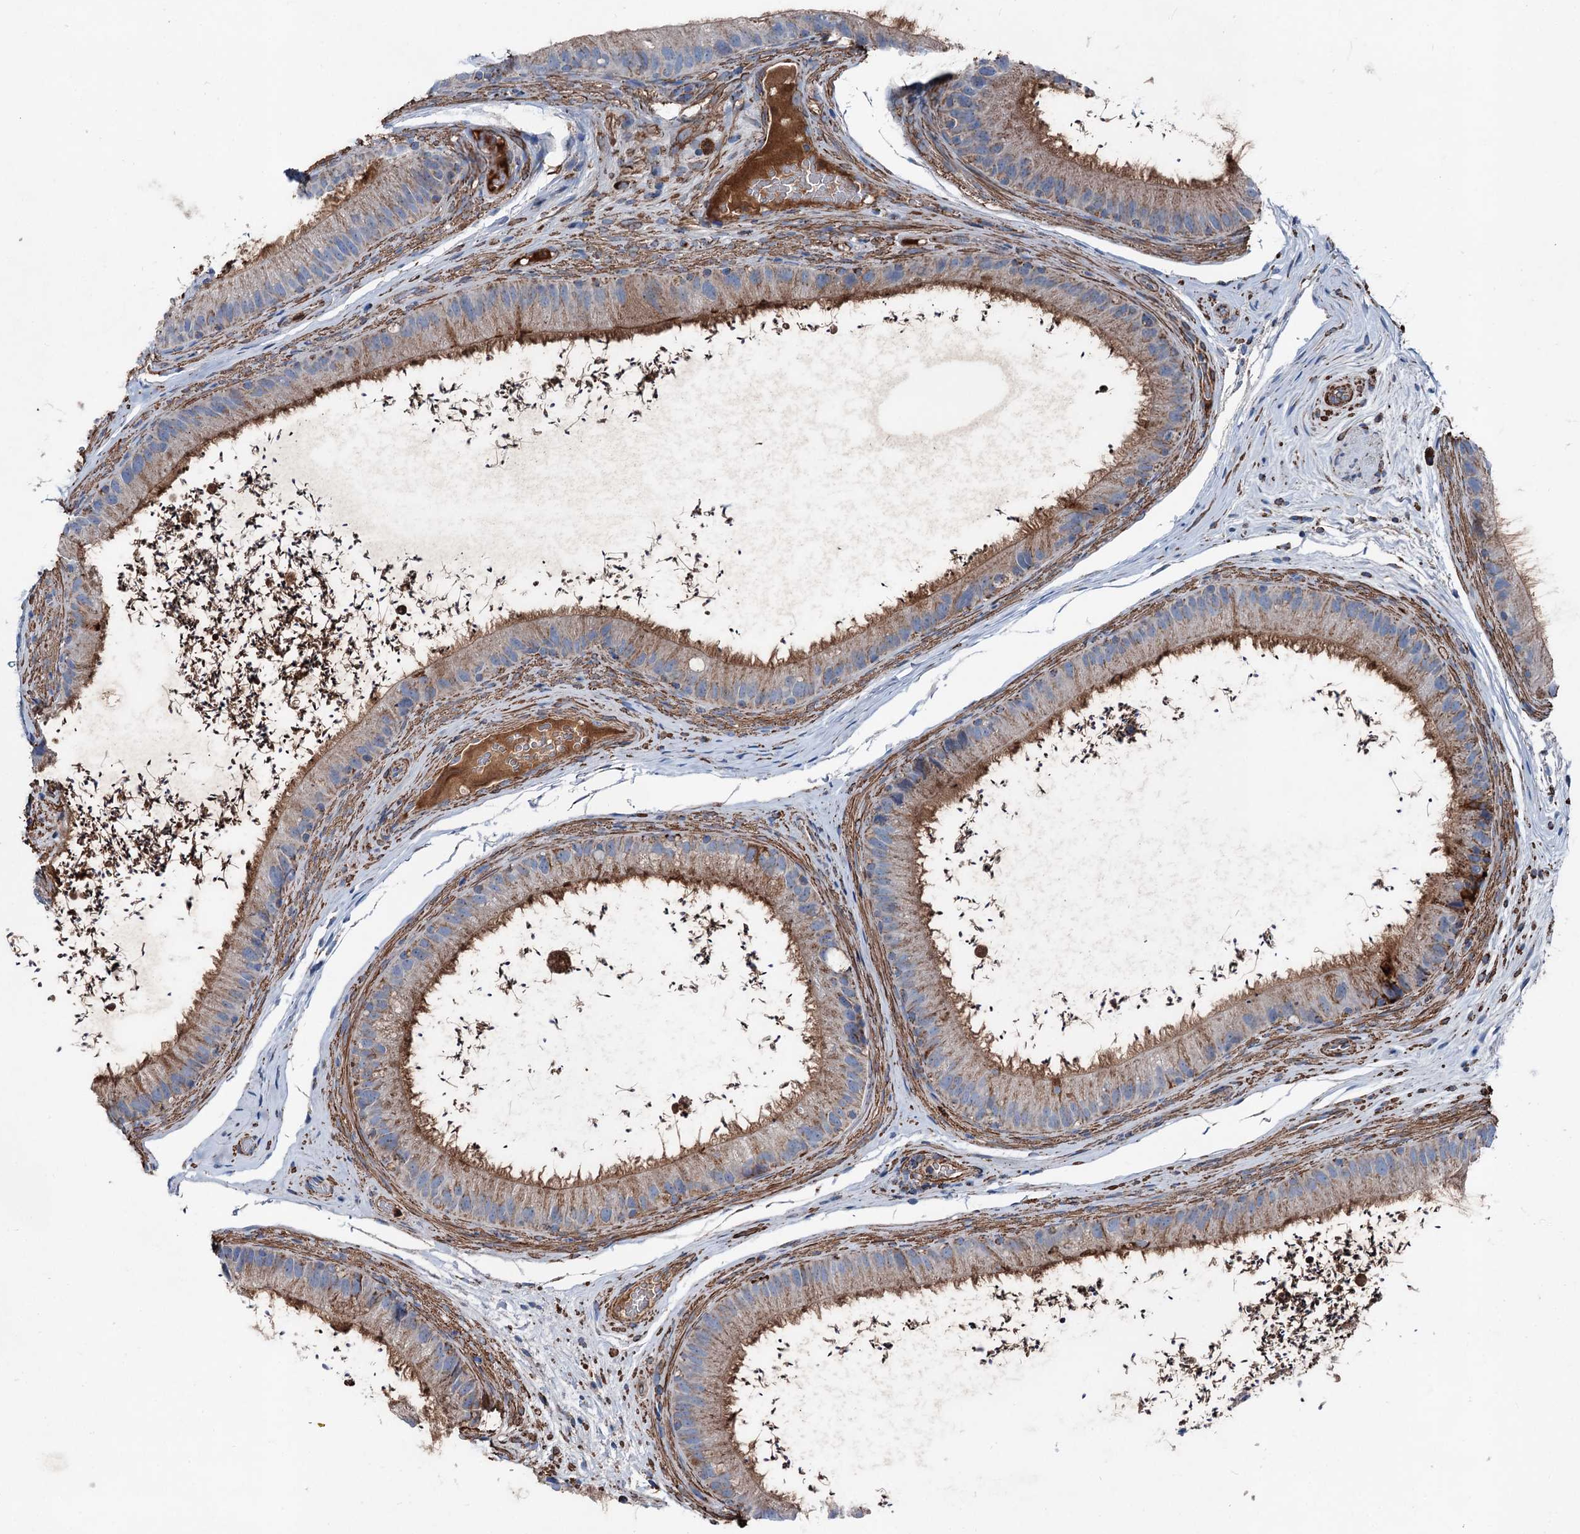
{"staining": {"intensity": "moderate", "quantity": "<25%", "location": "cytoplasmic/membranous"}, "tissue": "epididymis", "cell_type": "Glandular cells", "image_type": "normal", "snomed": [{"axis": "morphology", "description": "Normal tissue, NOS"}, {"axis": "topography", "description": "Epididymis, spermatic cord, NOS"}], "caption": "Immunohistochemistry (IHC) of normal human epididymis shows low levels of moderate cytoplasmic/membranous positivity in approximately <25% of glandular cells.", "gene": "DDIAS", "patient": {"sex": "male", "age": 50}}